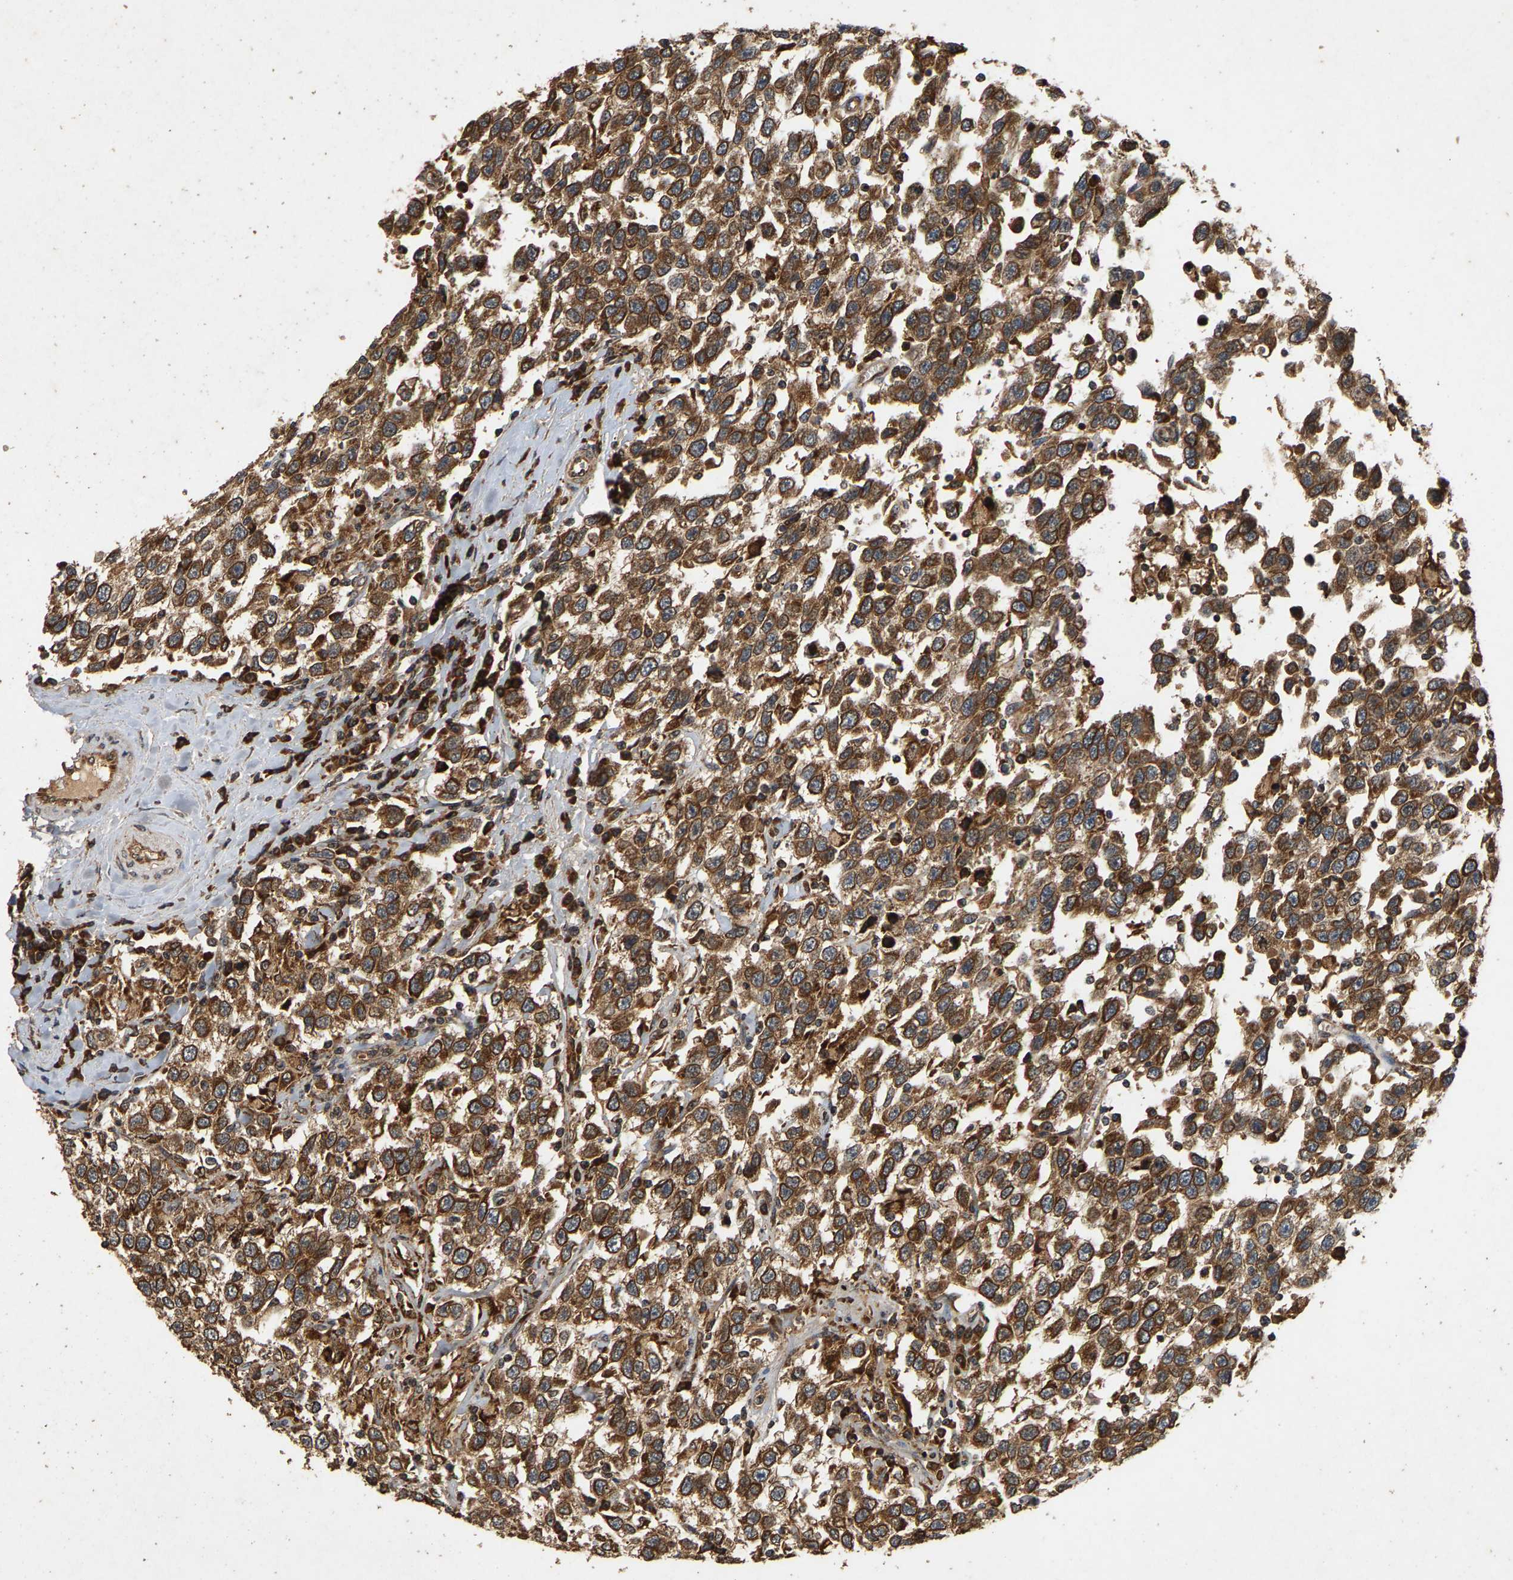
{"staining": {"intensity": "moderate", "quantity": ">75%", "location": "cytoplasmic/membranous"}, "tissue": "testis cancer", "cell_type": "Tumor cells", "image_type": "cancer", "snomed": [{"axis": "morphology", "description": "Seminoma, NOS"}, {"axis": "topography", "description": "Testis"}], "caption": "A brown stain highlights moderate cytoplasmic/membranous staining of a protein in human seminoma (testis) tumor cells.", "gene": "CIDEC", "patient": {"sex": "male", "age": 41}}